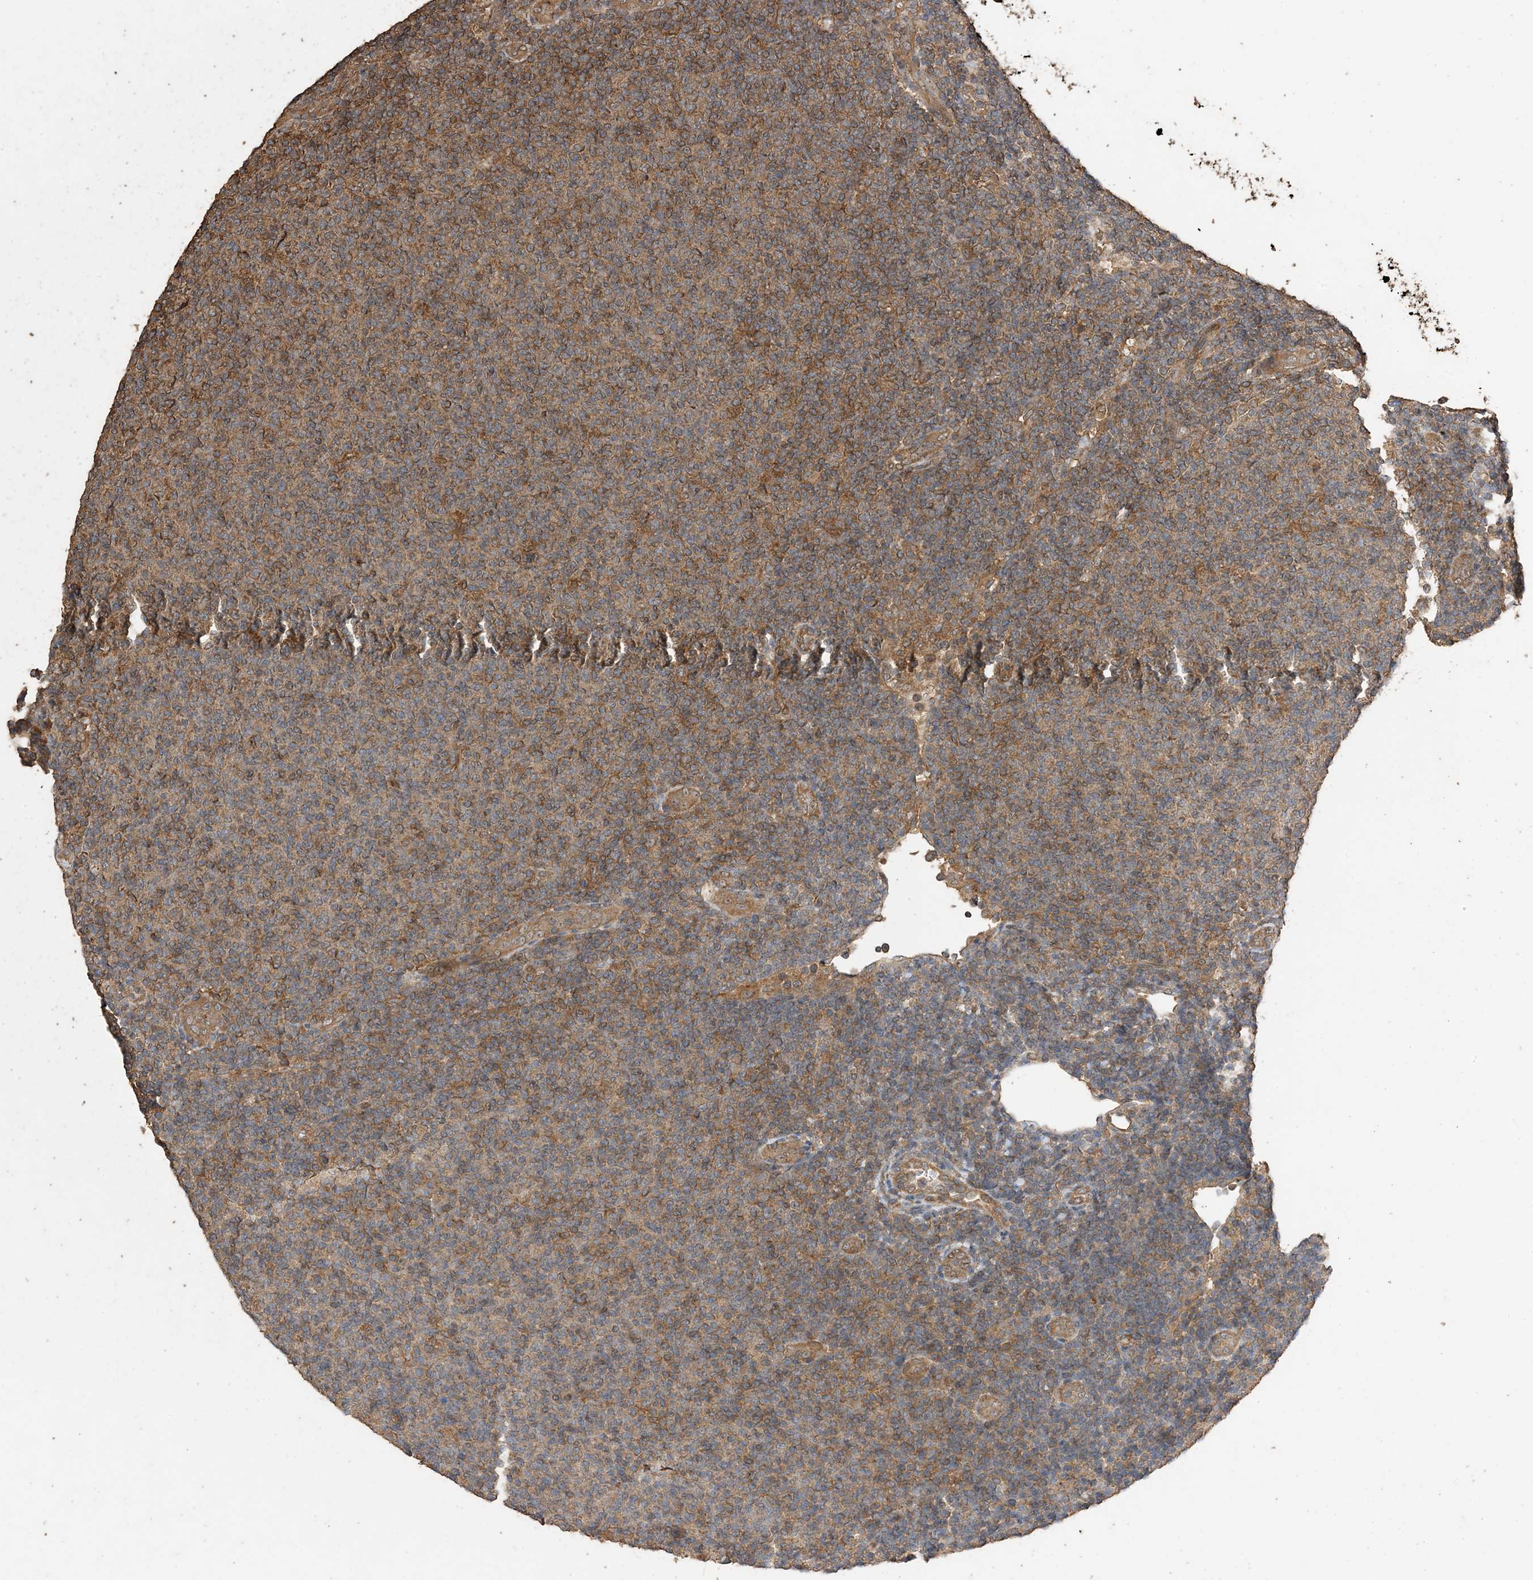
{"staining": {"intensity": "moderate", "quantity": ">75%", "location": "cytoplasmic/membranous"}, "tissue": "lymphoma", "cell_type": "Tumor cells", "image_type": "cancer", "snomed": [{"axis": "morphology", "description": "Malignant lymphoma, non-Hodgkin's type, Low grade"}, {"axis": "topography", "description": "Lymph node"}], "caption": "Tumor cells display medium levels of moderate cytoplasmic/membranous positivity in about >75% of cells in malignant lymphoma, non-Hodgkin's type (low-grade).", "gene": "ZKSCAN5", "patient": {"sex": "male", "age": 66}}